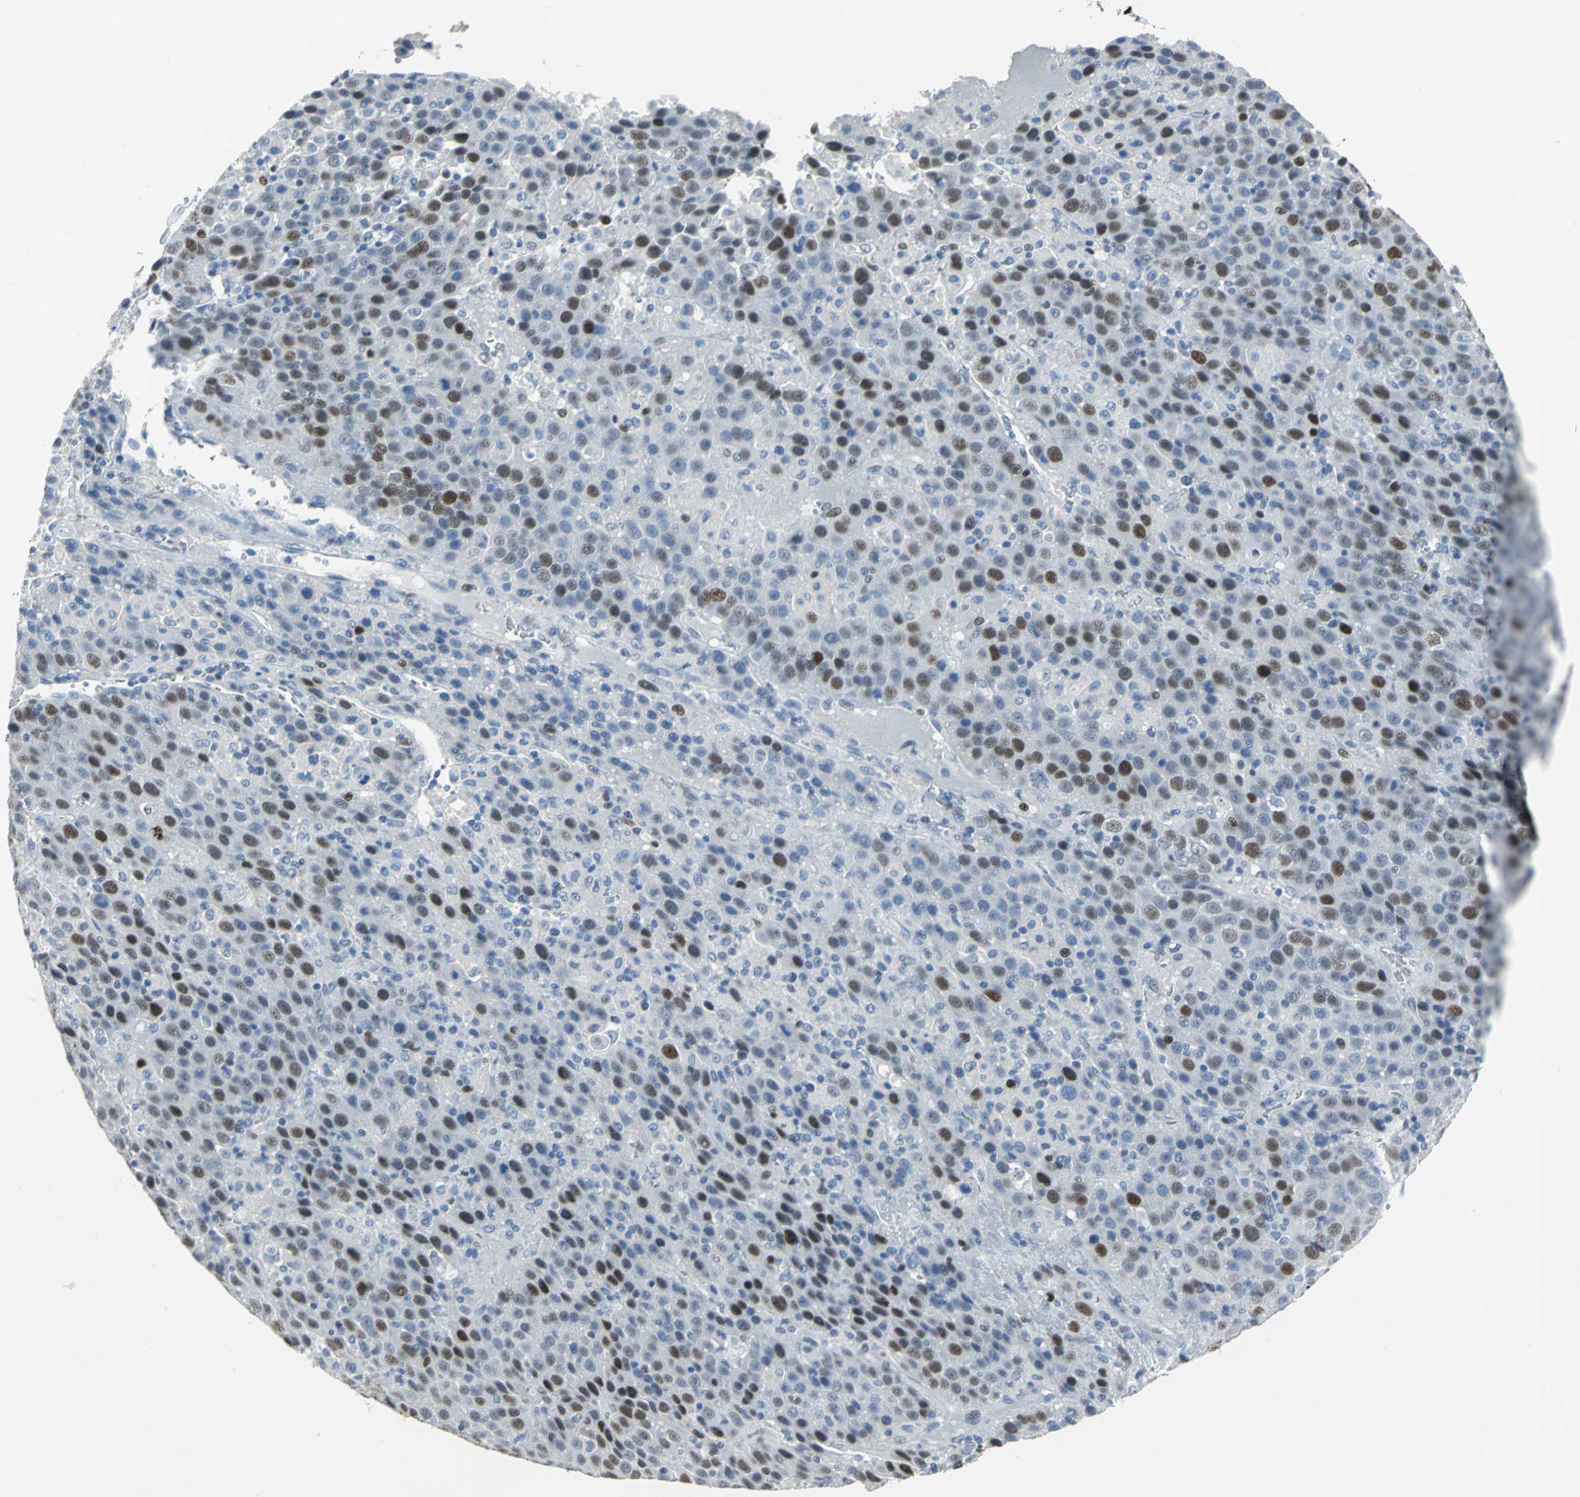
{"staining": {"intensity": "moderate", "quantity": "25%-75%", "location": "nuclear"}, "tissue": "liver cancer", "cell_type": "Tumor cells", "image_type": "cancer", "snomed": [{"axis": "morphology", "description": "Carcinoma, Hepatocellular, NOS"}, {"axis": "topography", "description": "Liver"}], "caption": "A brown stain shows moderate nuclear positivity of a protein in liver cancer tumor cells.", "gene": "MCM3", "patient": {"sex": "female", "age": 53}}